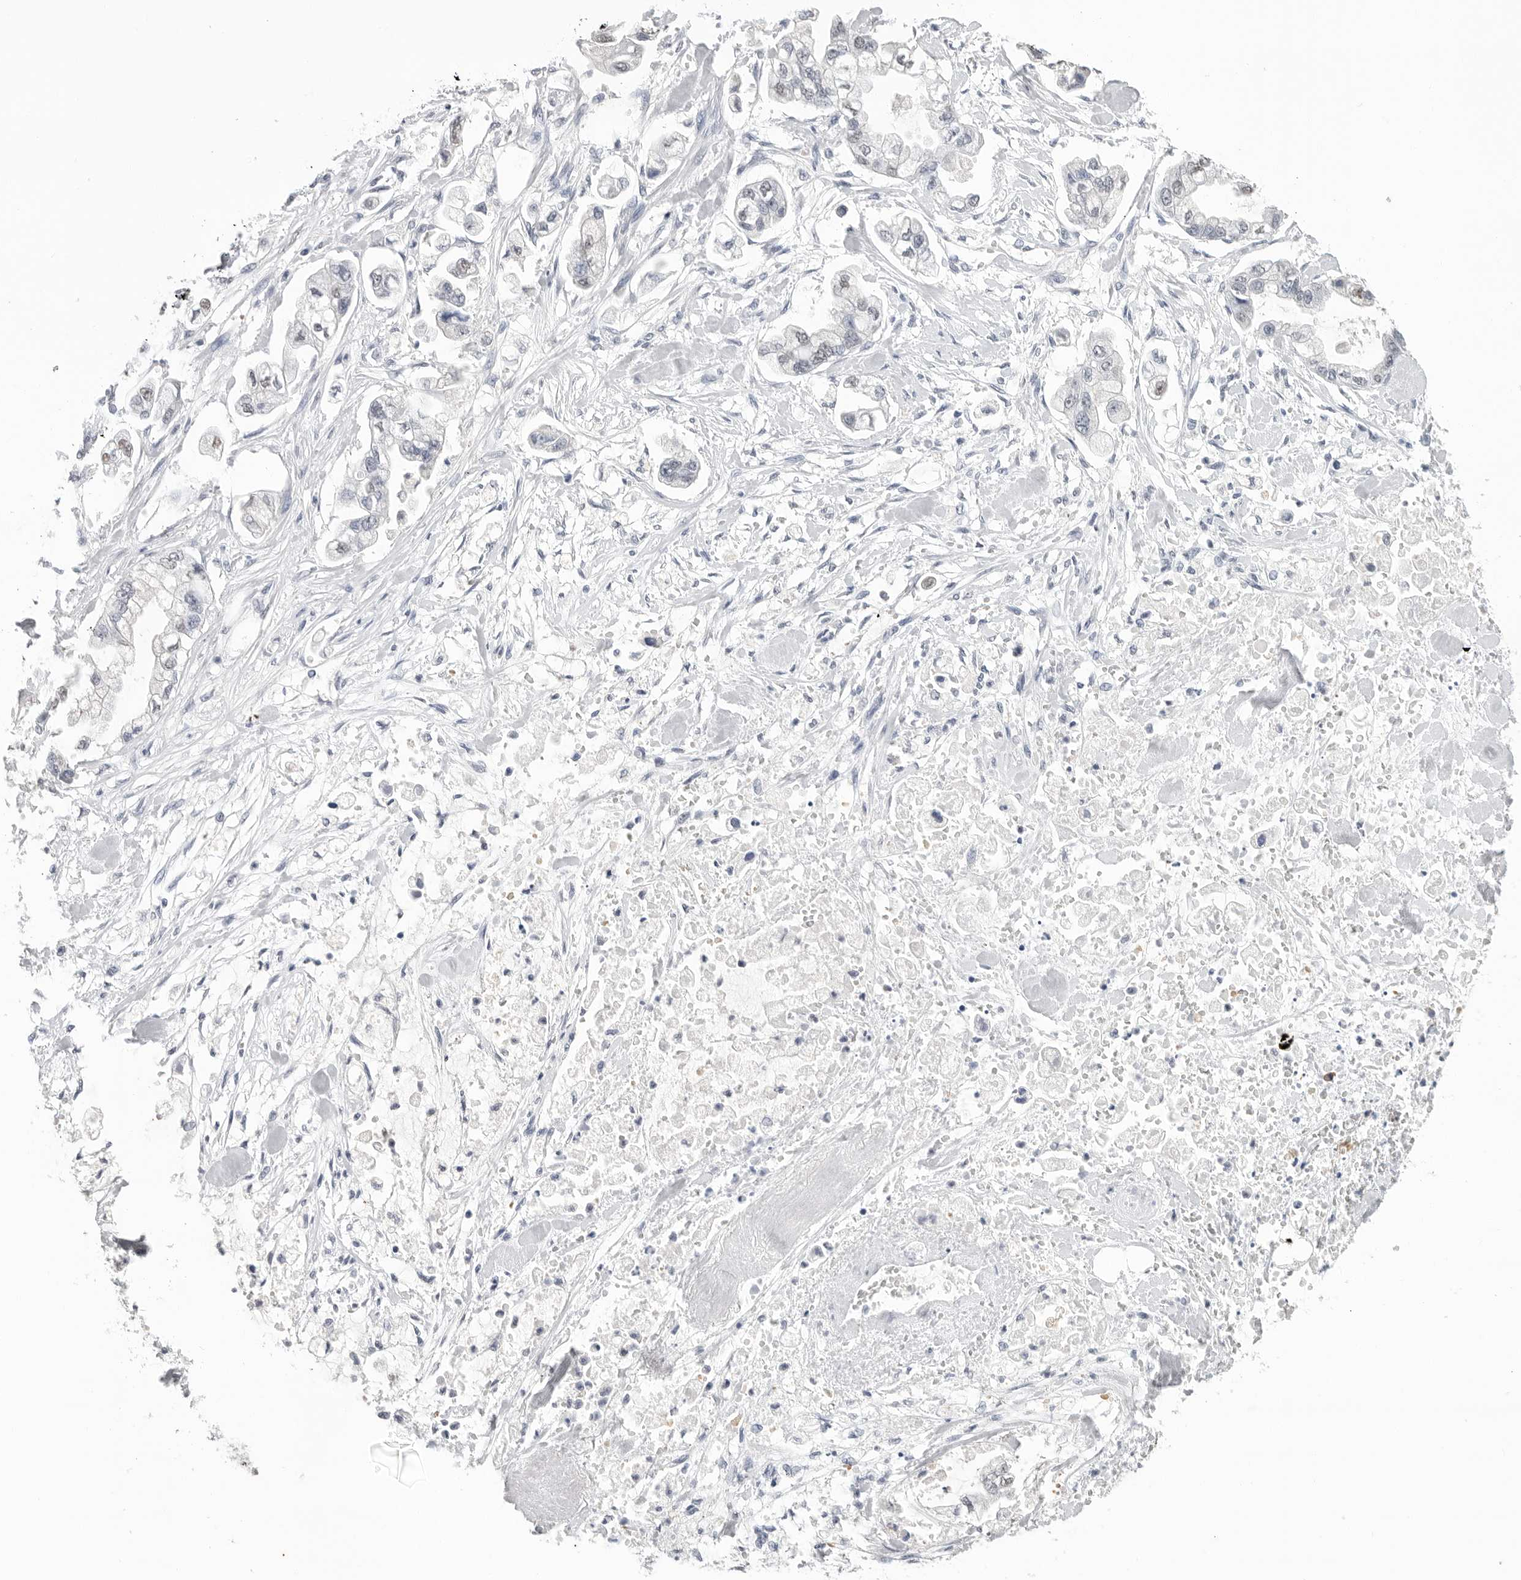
{"staining": {"intensity": "negative", "quantity": "none", "location": "none"}, "tissue": "stomach cancer", "cell_type": "Tumor cells", "image_type": "cancer", "snomed": [{"axis": "morphology", "description": "Normal tissue, NOS"}, {"axis": "morphology", "description": "Adenocarcinoma, NOS"}, {"axis": "topography", "description": "Stomach"}], "caption": "This is a histopathology image of IHC staining of stomach cancer (adenocarcinoma), which shows no staining in tumor cells. (DAB (3,3'-diaminobenzidine) IHC with hematoxylin counter stain).", "gene": "ARHGEF10", "patient": {"sex": "male", "age": 62}}